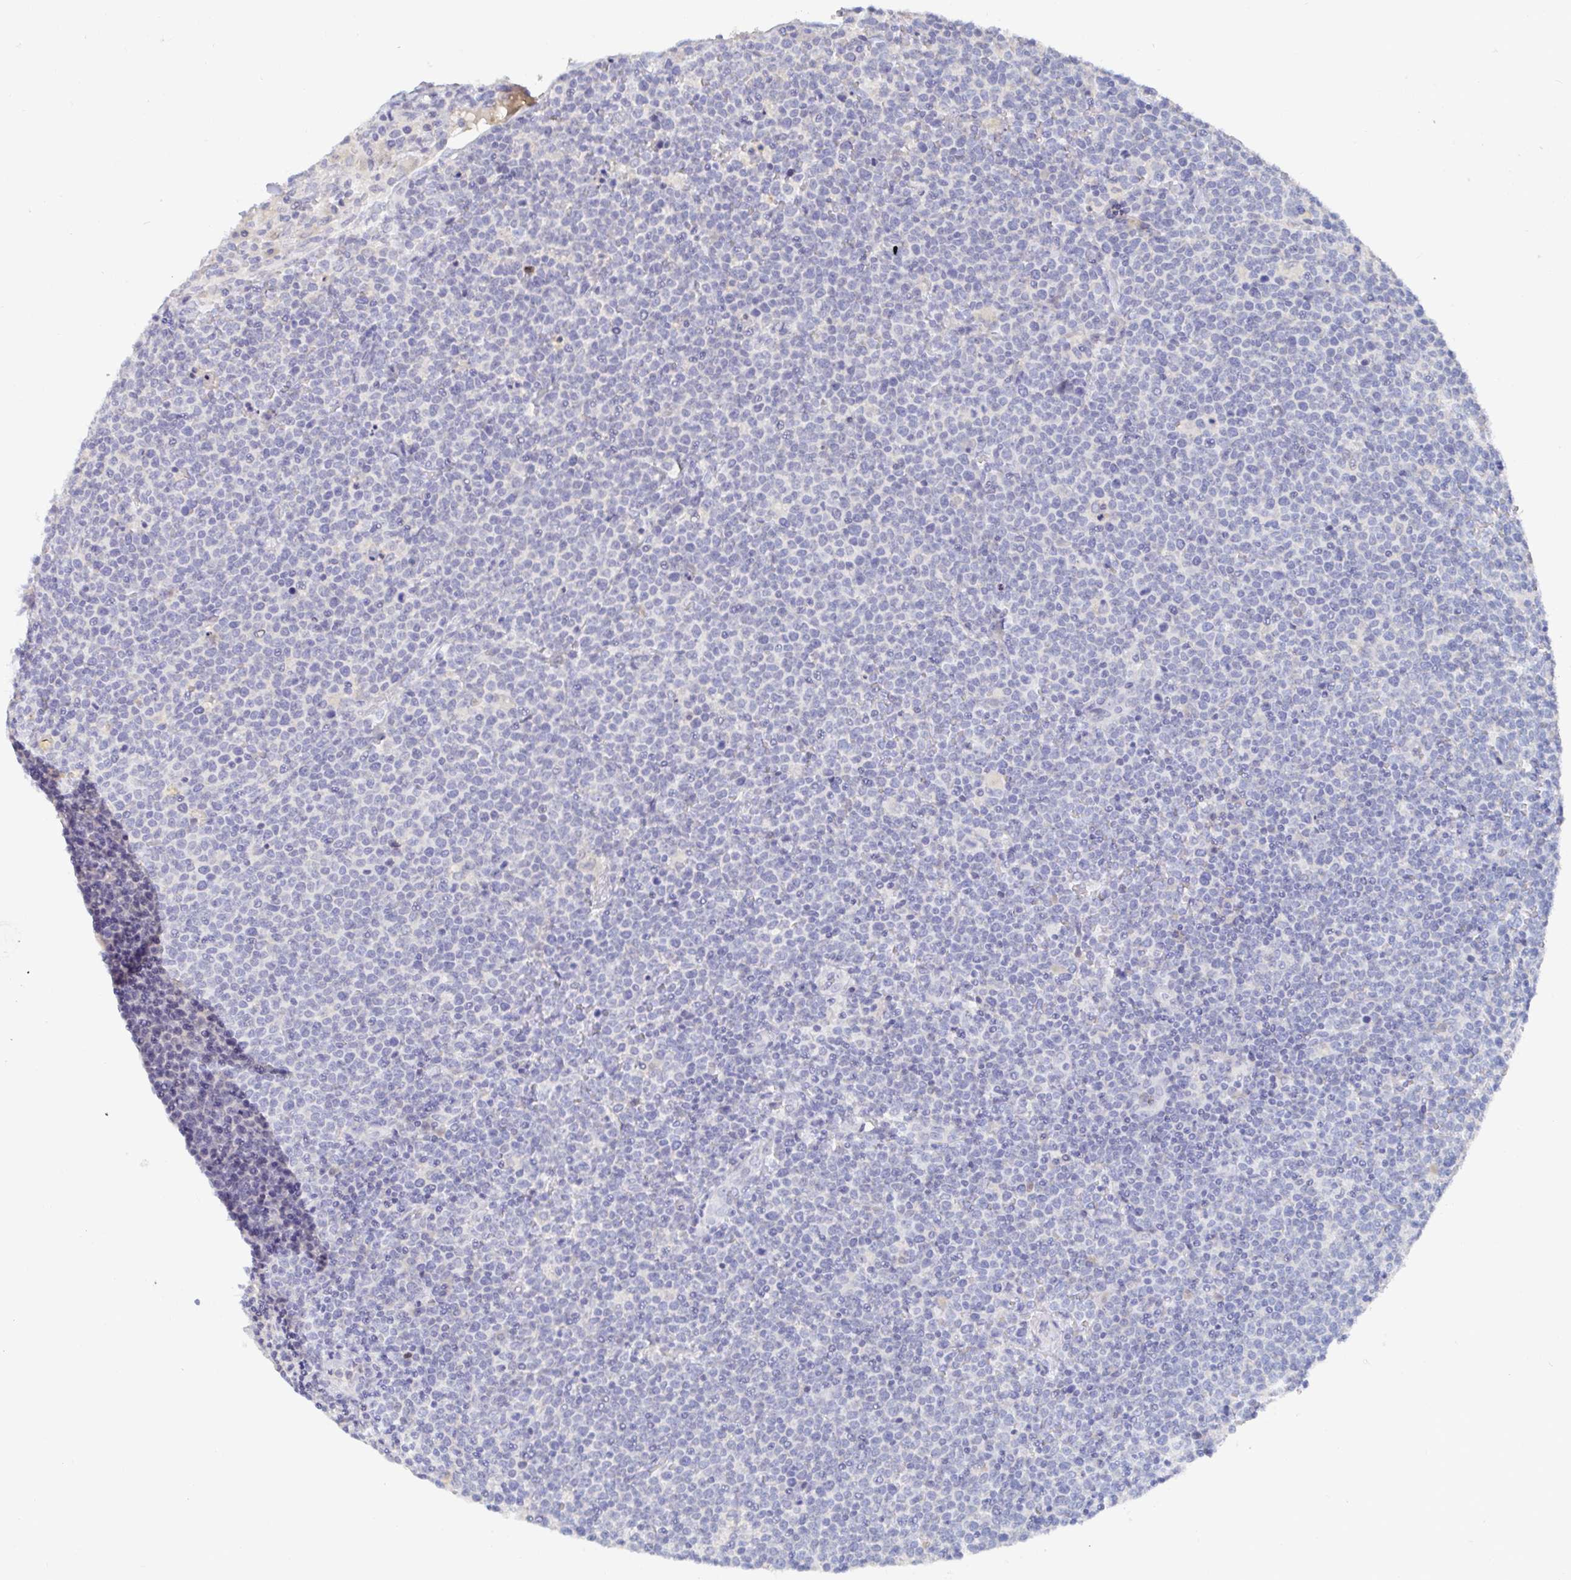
{"staining": {"intensity": "negative", "quantity": "none", "location": "none"}, "tissue": "lymphoma", "cell_type": "Tumor cells", "image_type": "cancer", "snomed": [{"axis": "morphology", "description": "Malignant lymphoma, non-Hodgkin's type, High grade"}, {"axis": "topography", "description": "Lymph node"}], "caption": "Tumor cells are negative for brown protein staining in malignant lymphoma, non-Hodgkin's type (high-grade).", "gene": "ZNF430", "patient": {"sex": "male", "age": 61}}